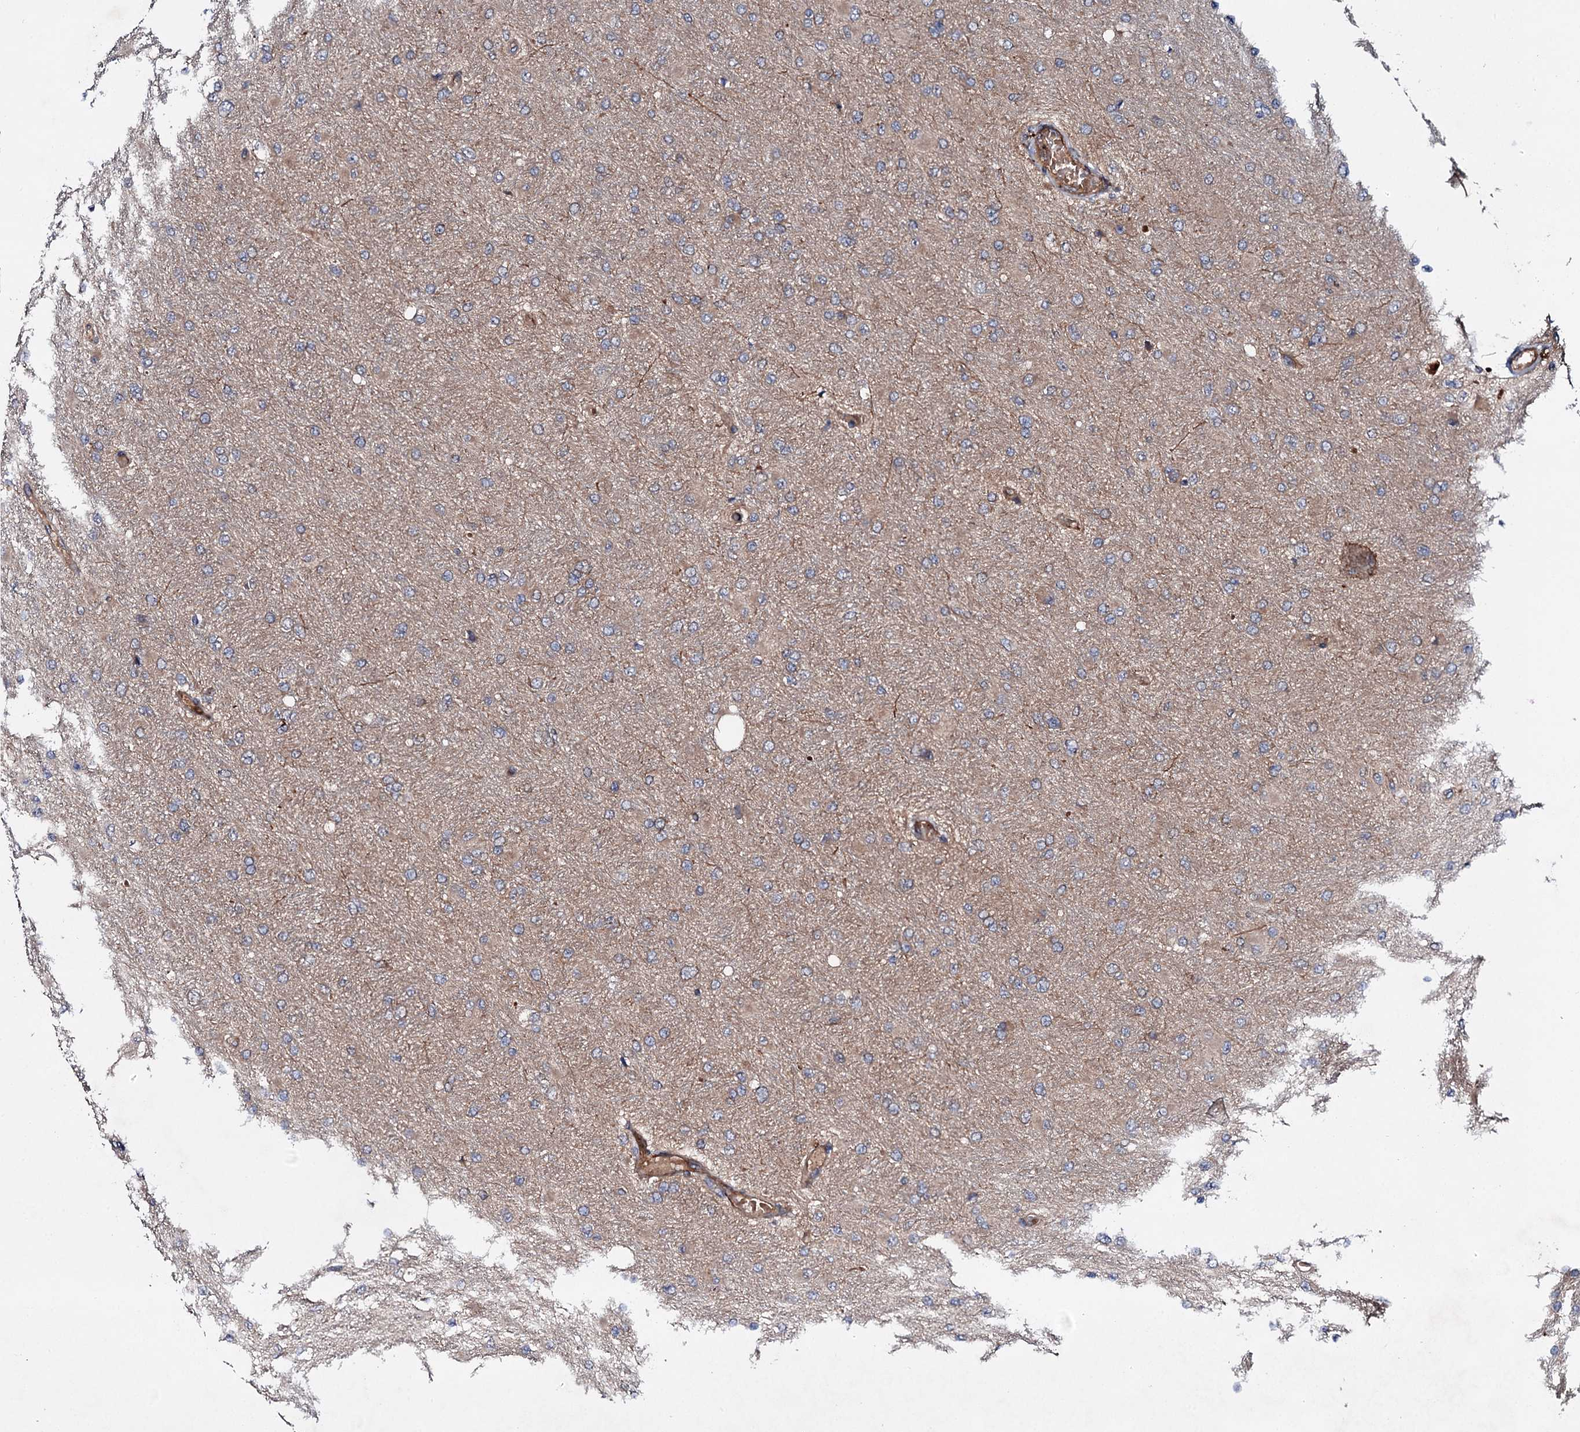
{"staining": {"intensity": "negative", "quantity": "none", "location": "none"}, "tissue": "glioma", "cell_type": "Tumor cells", "image_type": "cancer", "snomed": [{"axis": "morphology", "description": "Glioma, malignant, High grade"}, {"axis": "topography", "description": "Cerebral cortex"}], "caption": "Histopathology image shows no significant protein expression in tumor cells of glioma.", "gene": "ADGRG4", "patient": {"sex": "female", "age": 36}}